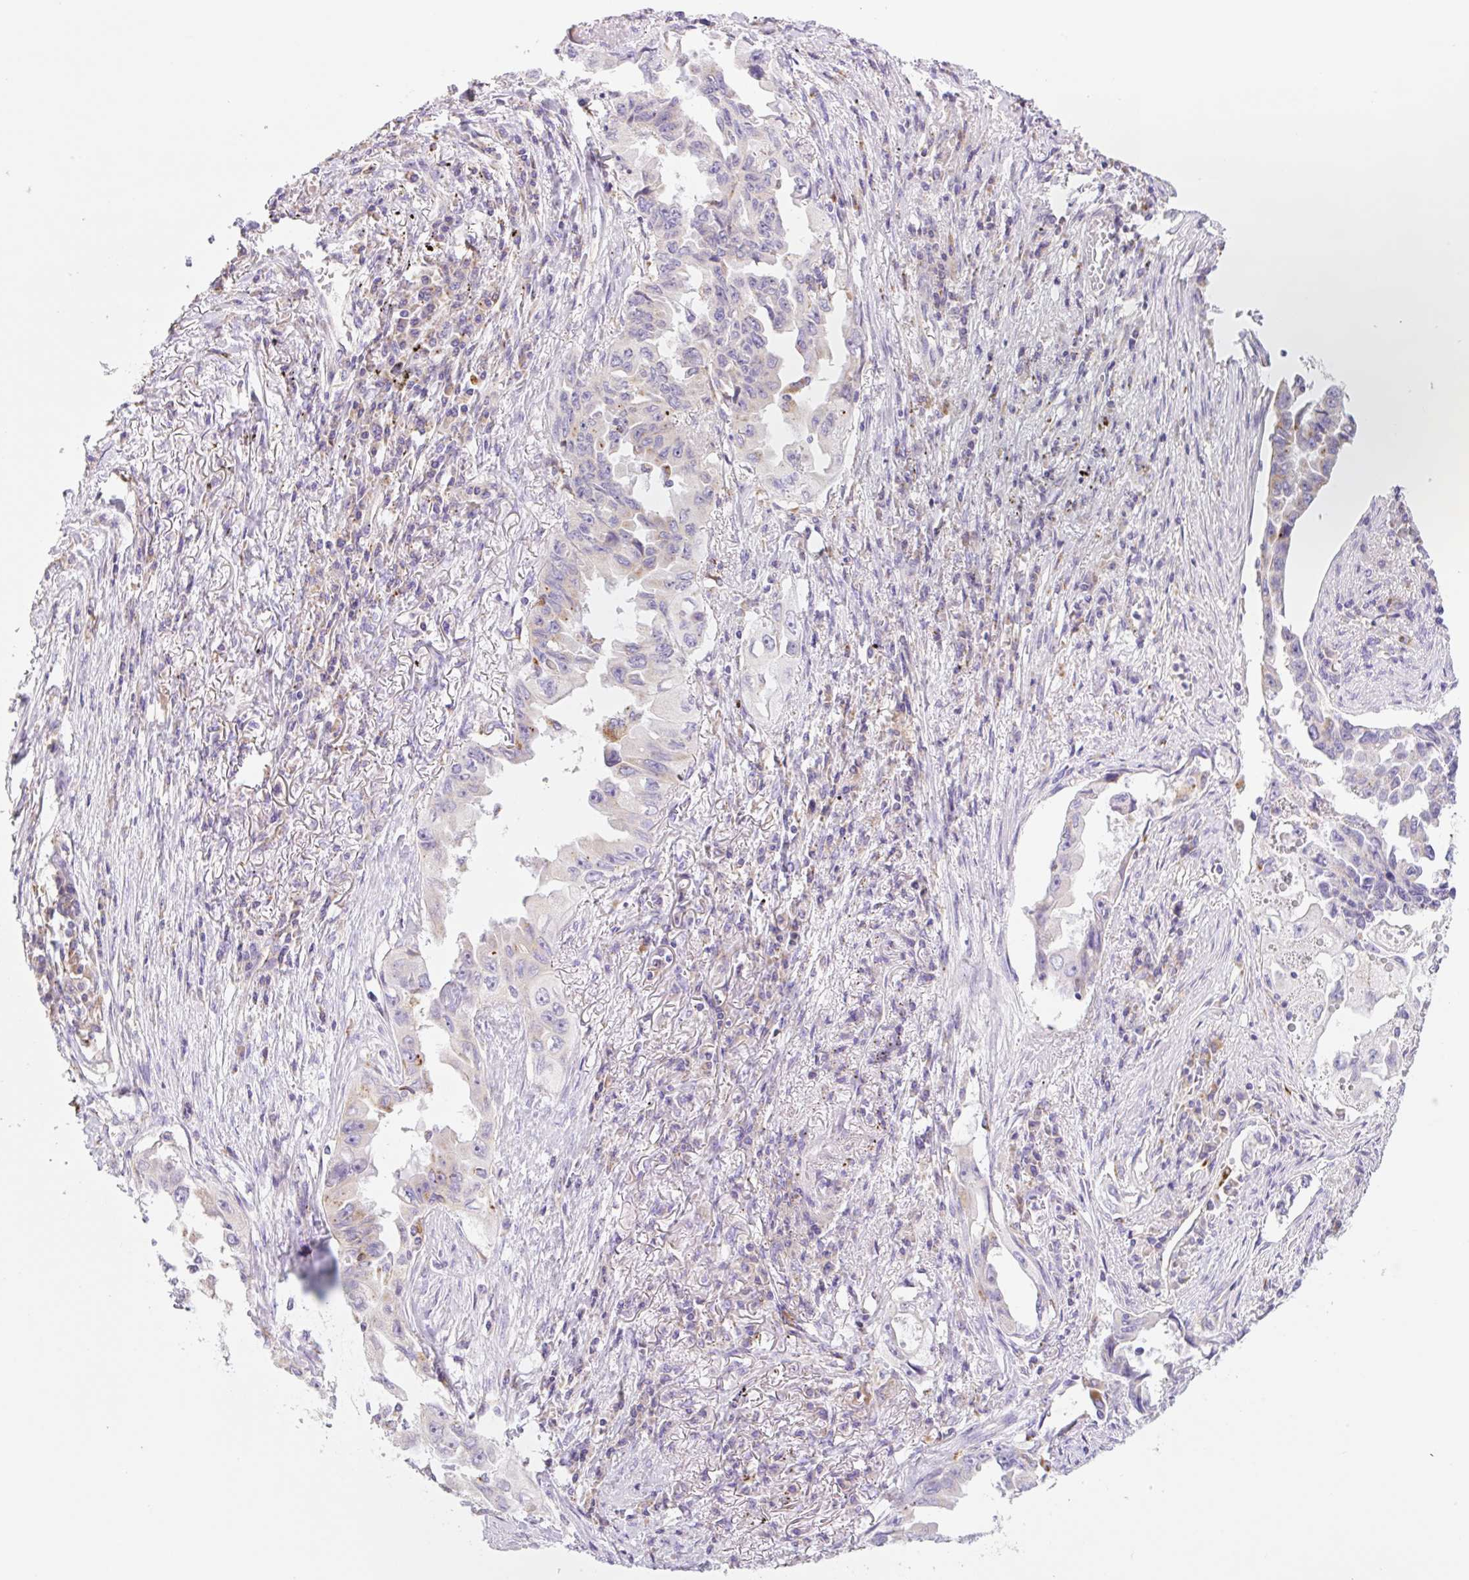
{"staining": {"intensity": "negative", "quantity": "none", "location": "none"}, "tissue": "lung cancer", "cell_type": "Tumor cells", "image_type": "cancer", "snomed": [{"axis": "morphology", "description": "Adenocarcinoma, NOS"}, {"axis": "topography", "description": "Lung"}], "caption": "Immunohistochemical staining of adenocarcinoma (lung) shows no significant staining in tumor cells.", "gene": "CLEC3A", "patient": {"sex": "female", "age": 51}}